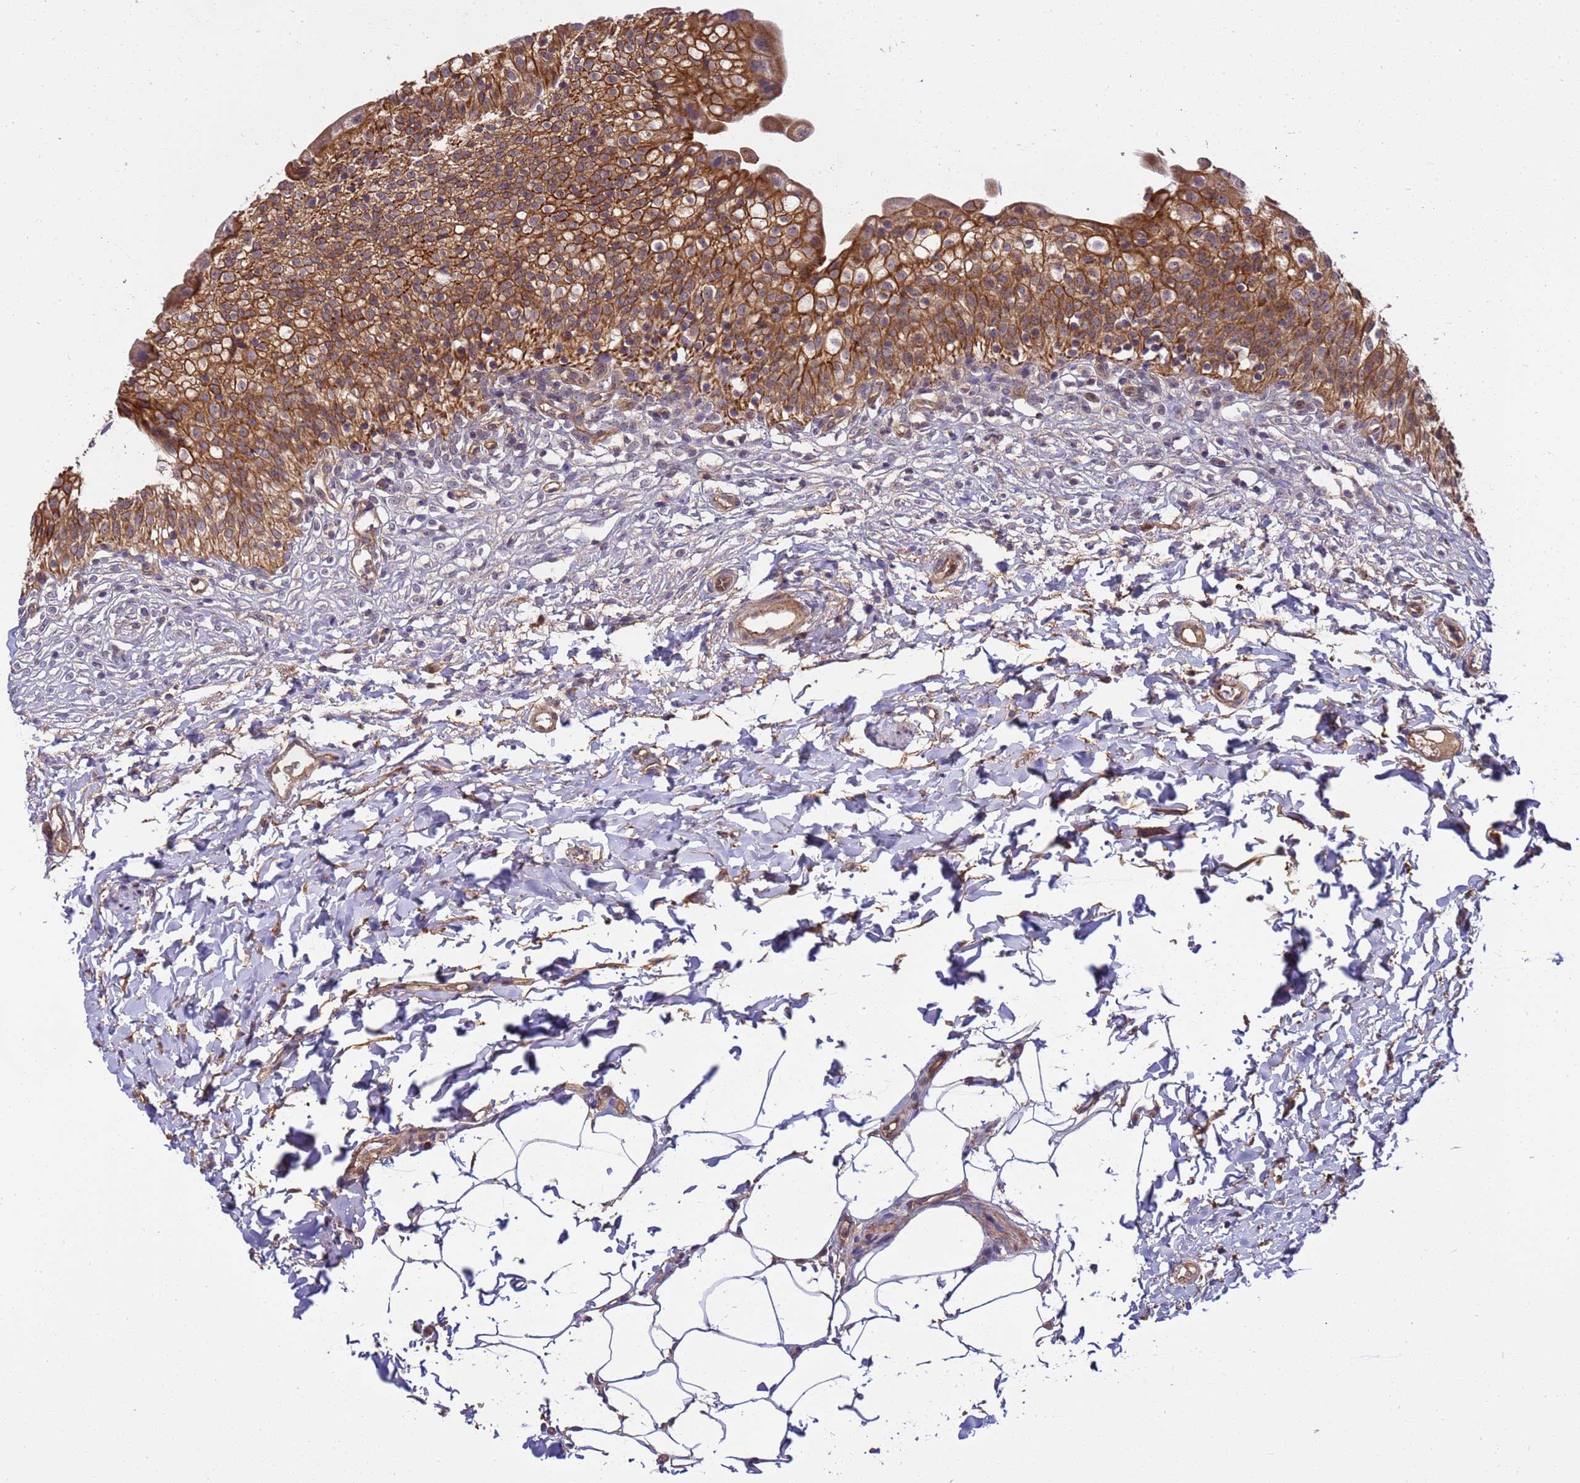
{"staining": {"intensity": "strong", "quantity": ">75%", "location": "cytoplasmic/membranous"}, "tissue": "urinary bladder", "cell_type": "Urothelial cells", "image_type": "normal", "snomed": [{"axis": "morphology", "description": "Normal tissue, NOS"}, {"axis": "topography", "description": "Urinary bladder"}], "caption": "Immunohistochemical staining of unremarkable human urinary bladder displays >75% levels of strong cytoplasmic/membranous protein positivity in about >75% of urothelial cells.", "gene": "SMCO3", "patient": {"sex": "male", "age": 55}}